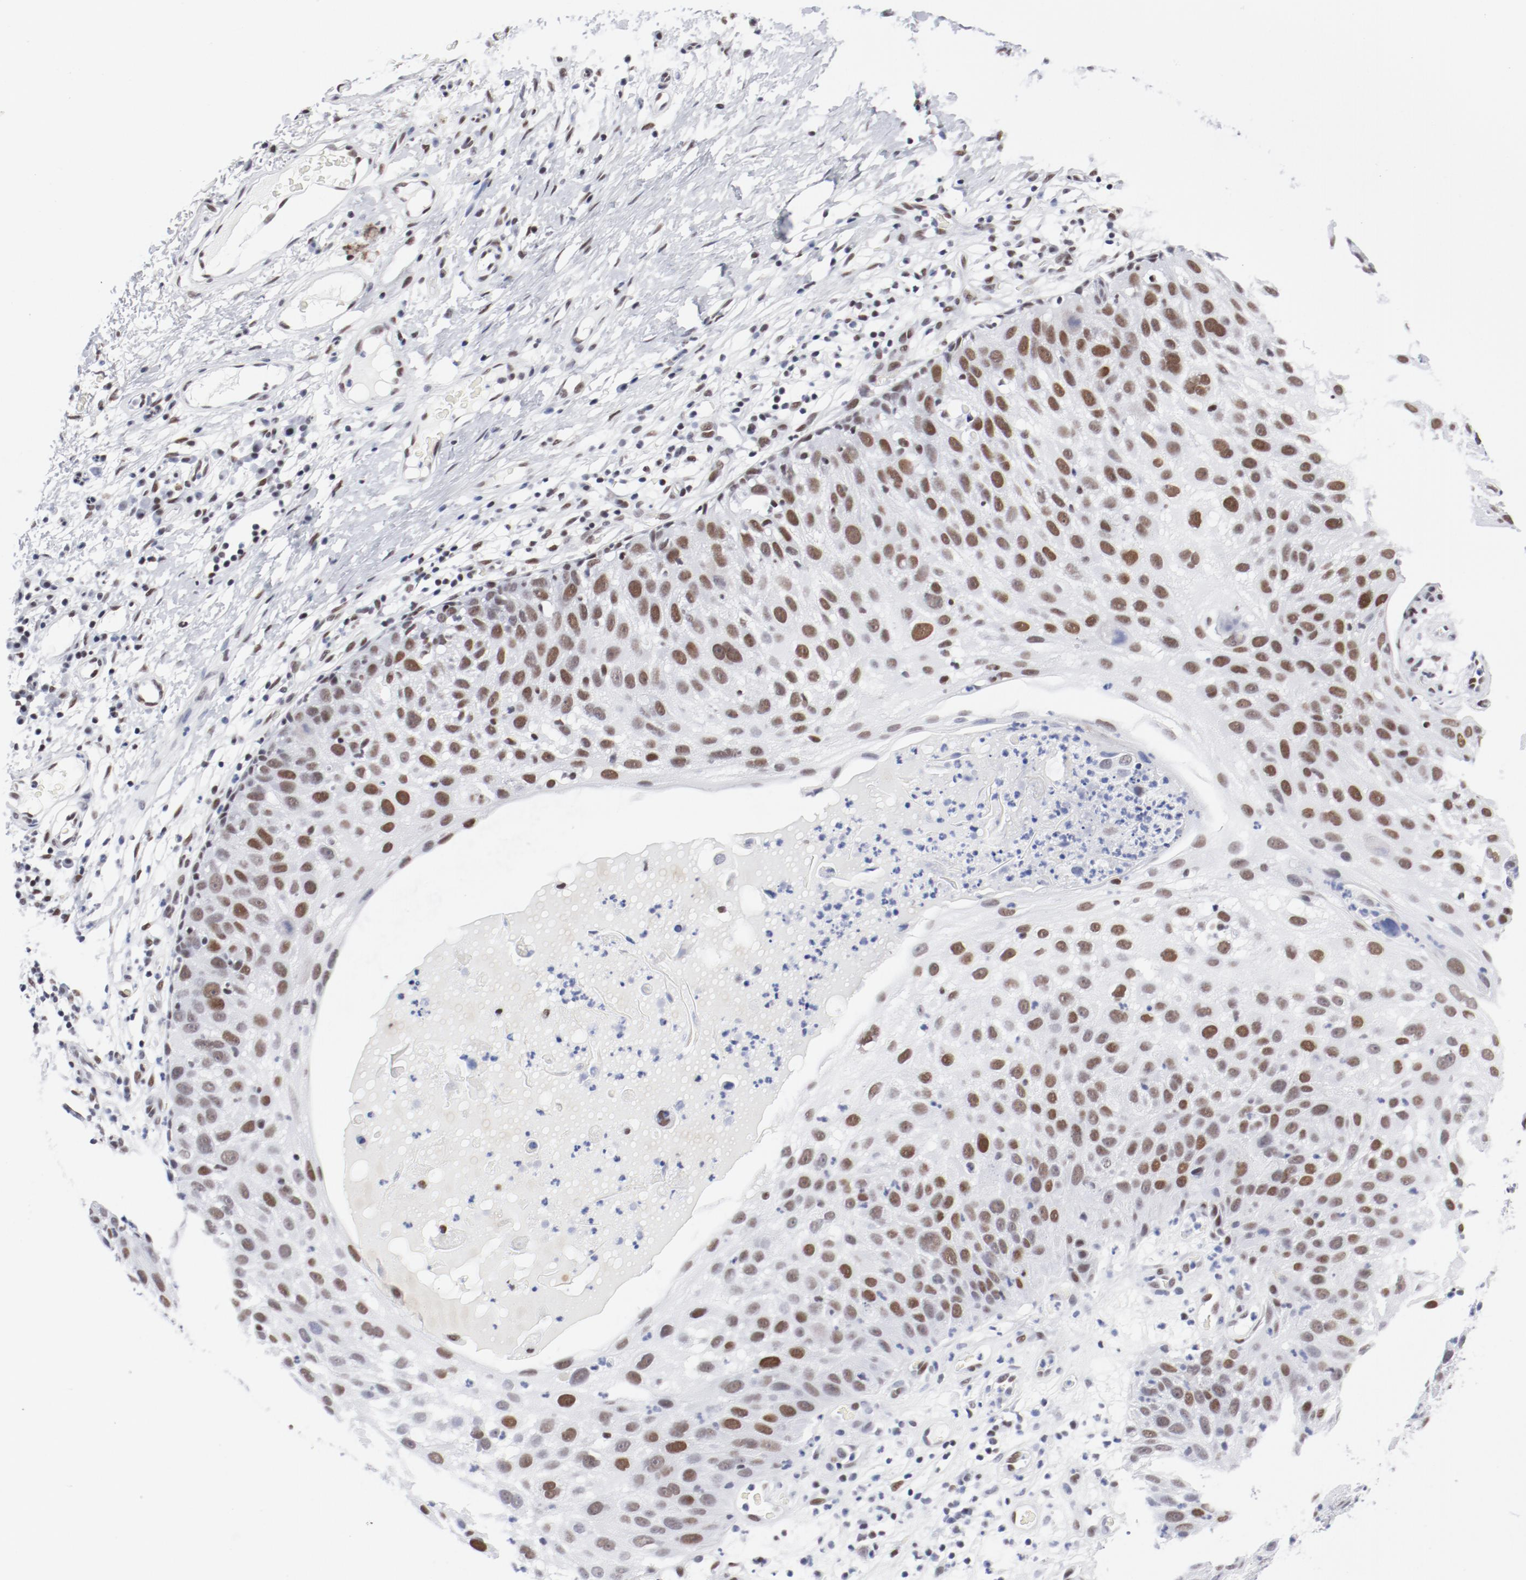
{"staining": {"intensity": "moderate", "quantity": "25%-75%", "location": "nuclear"}, "tissue": "skin cancer", "cell_type": "Tumor cells", "image_type": "cancer", "snomed": [{"axis": "morphology", "description": "Squamous cell carcinoma, NOS"}, {"axis": "topography", "description": "Skin"}], "caption": "Approximately 25%-75% of tumor cells in human skin cancer exhibit moderate nuclear protein expression as visualized by brown immunohistochemical staining.", "gene": "ATF2", "patient": {"sex": "male", "age": 87}}